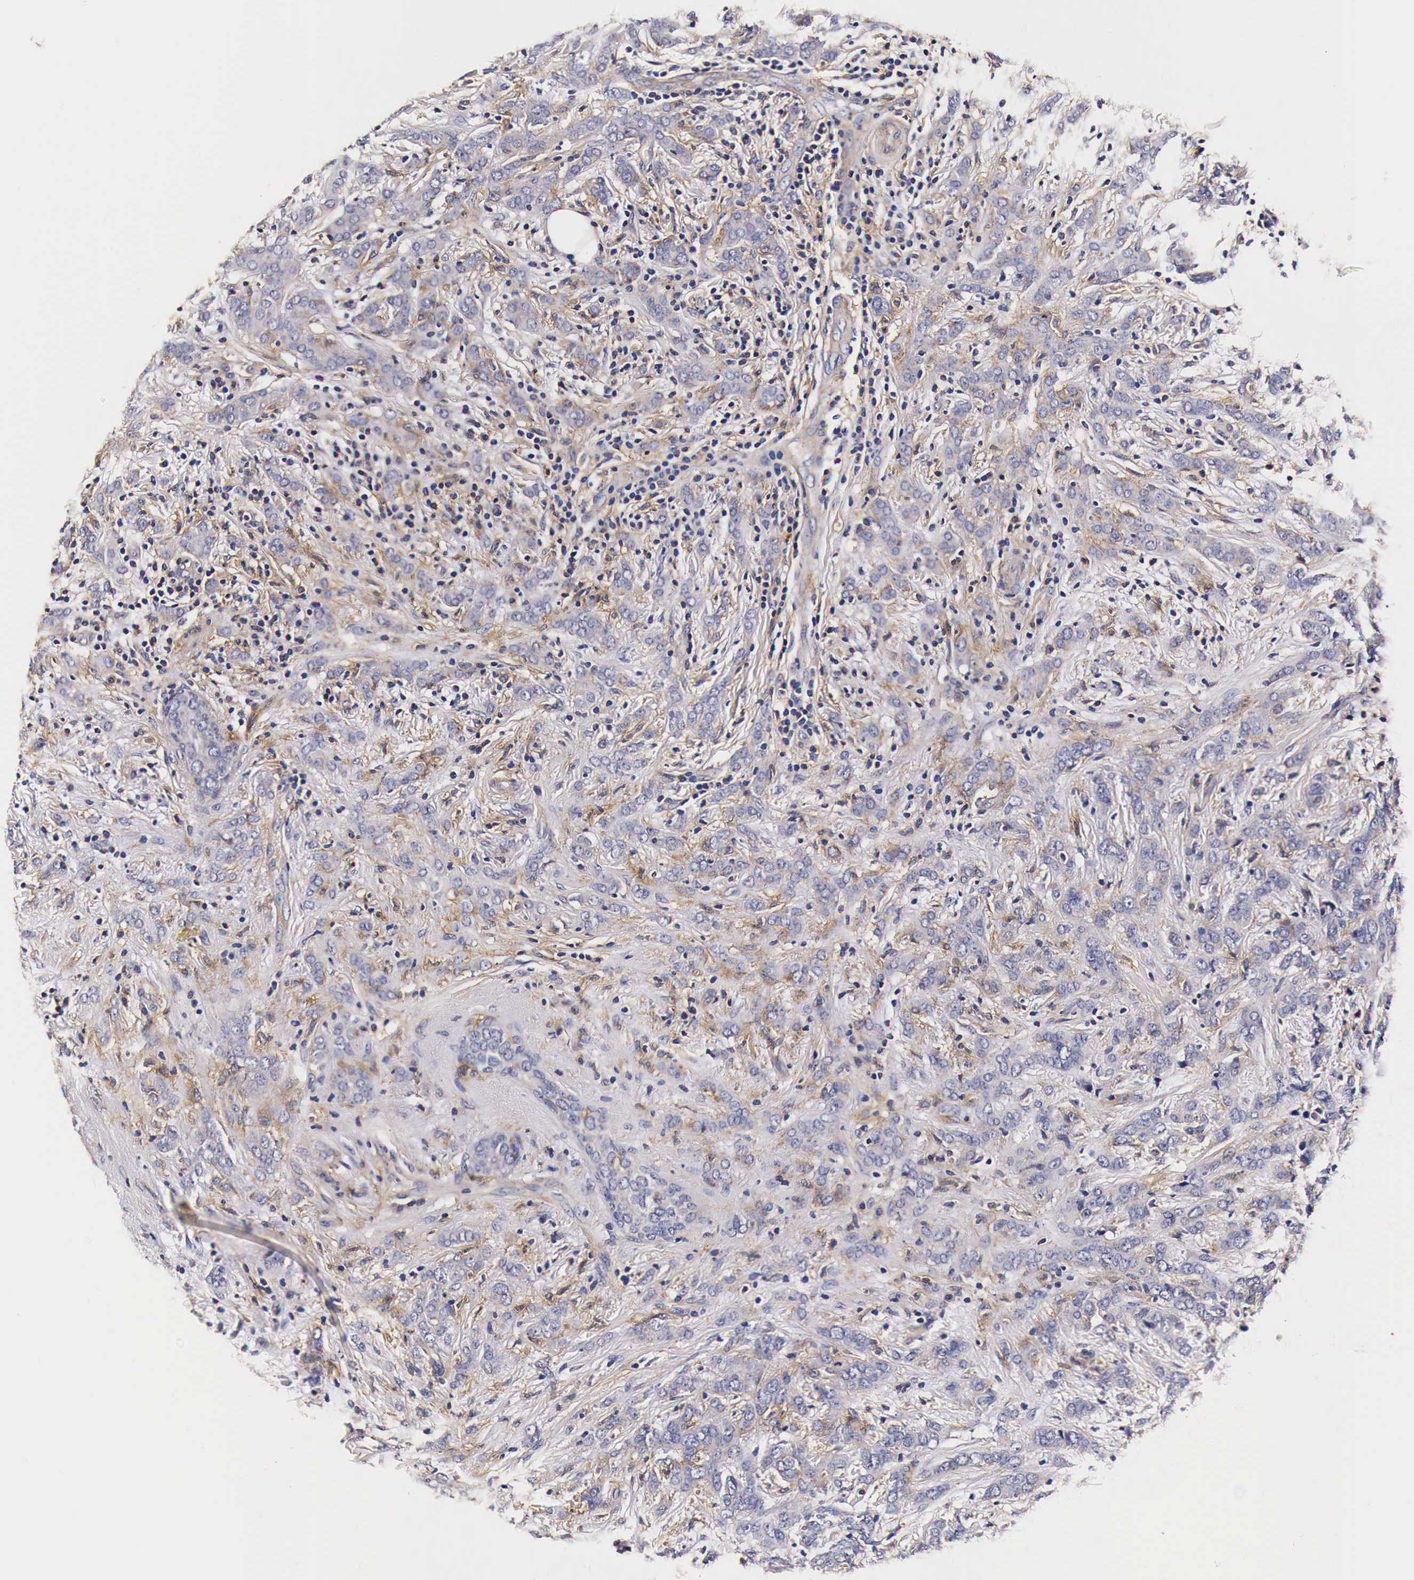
{"staining": {"intensity": "weak", "quantity": "<25%", "location": "cytoplasmic/membranous"}, "tissue": "breast cancer", "cell_type": "Tumor cells", "image_type": "cancer", "snomed": [{"axis": "morphology", "description": "Duct carcinoma"}, {"axis": "topography", "description": "Breast"}], "caption": "Tumor cells show no significant protein positivity in breast cancer (infiltrating ductal carcinoma).", "gene": "RP2", "patient": {"sex": "female", "age": 53}}